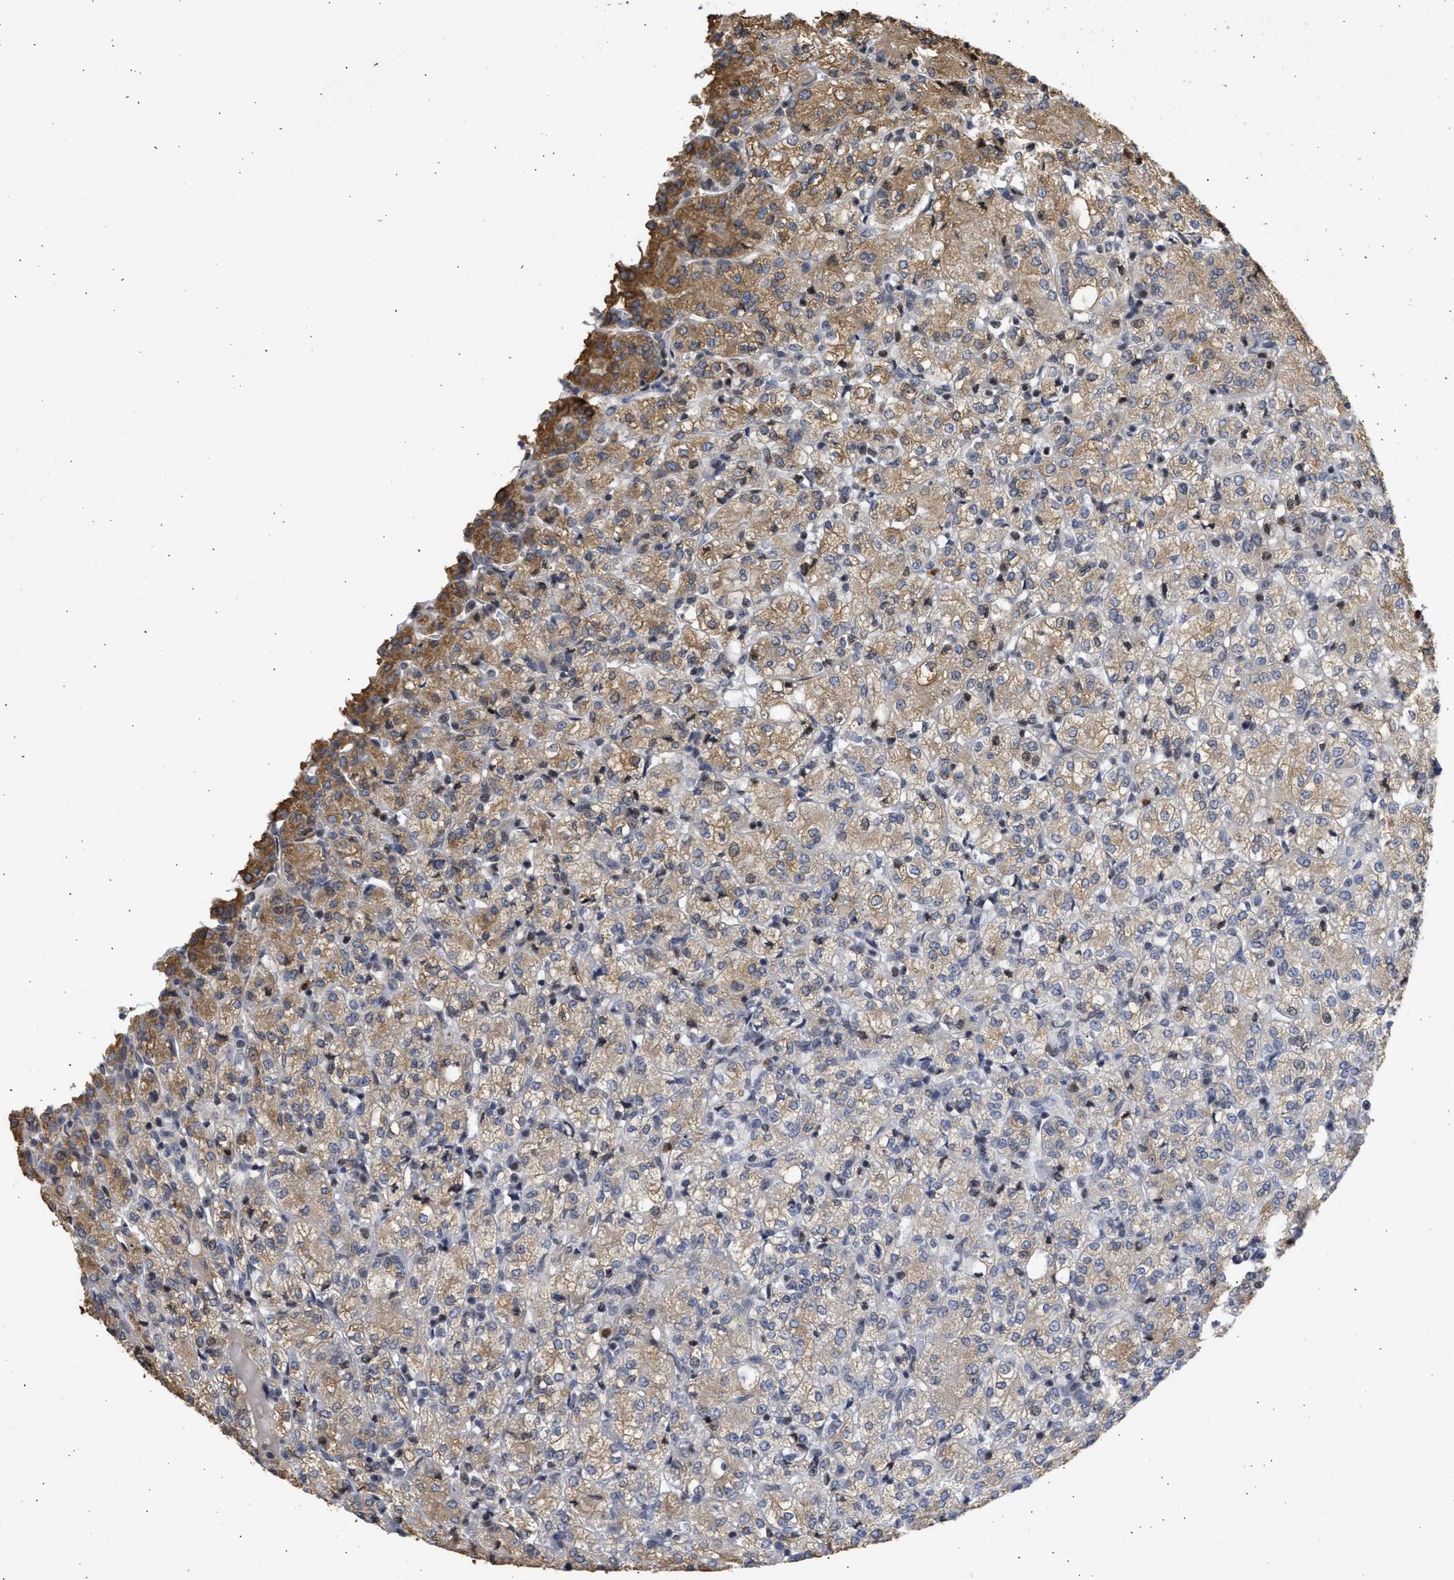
{"staining": {"intensity": "weak", "quantity": "25%-75%", "location": "cytoplasmic/membranous"}, "tissue": "renal cancer", "cell_type": "Tumor cells", "image_type": "cancer", "snomed": [{"axis": "morphology", "description": "Adenocarcinoma, NOS"}, {"axis": "topography", "description": "Kidney"}], "caption": "This image demonstrates immunohistochemistry (IHC) staining of human renal cancer, with low weak cytoplasmic/membranous positivity in about 25%-75% of tumor cells.", "gene": "ENSG00000142539", "patient": {"sex": "male", "age": 77}}